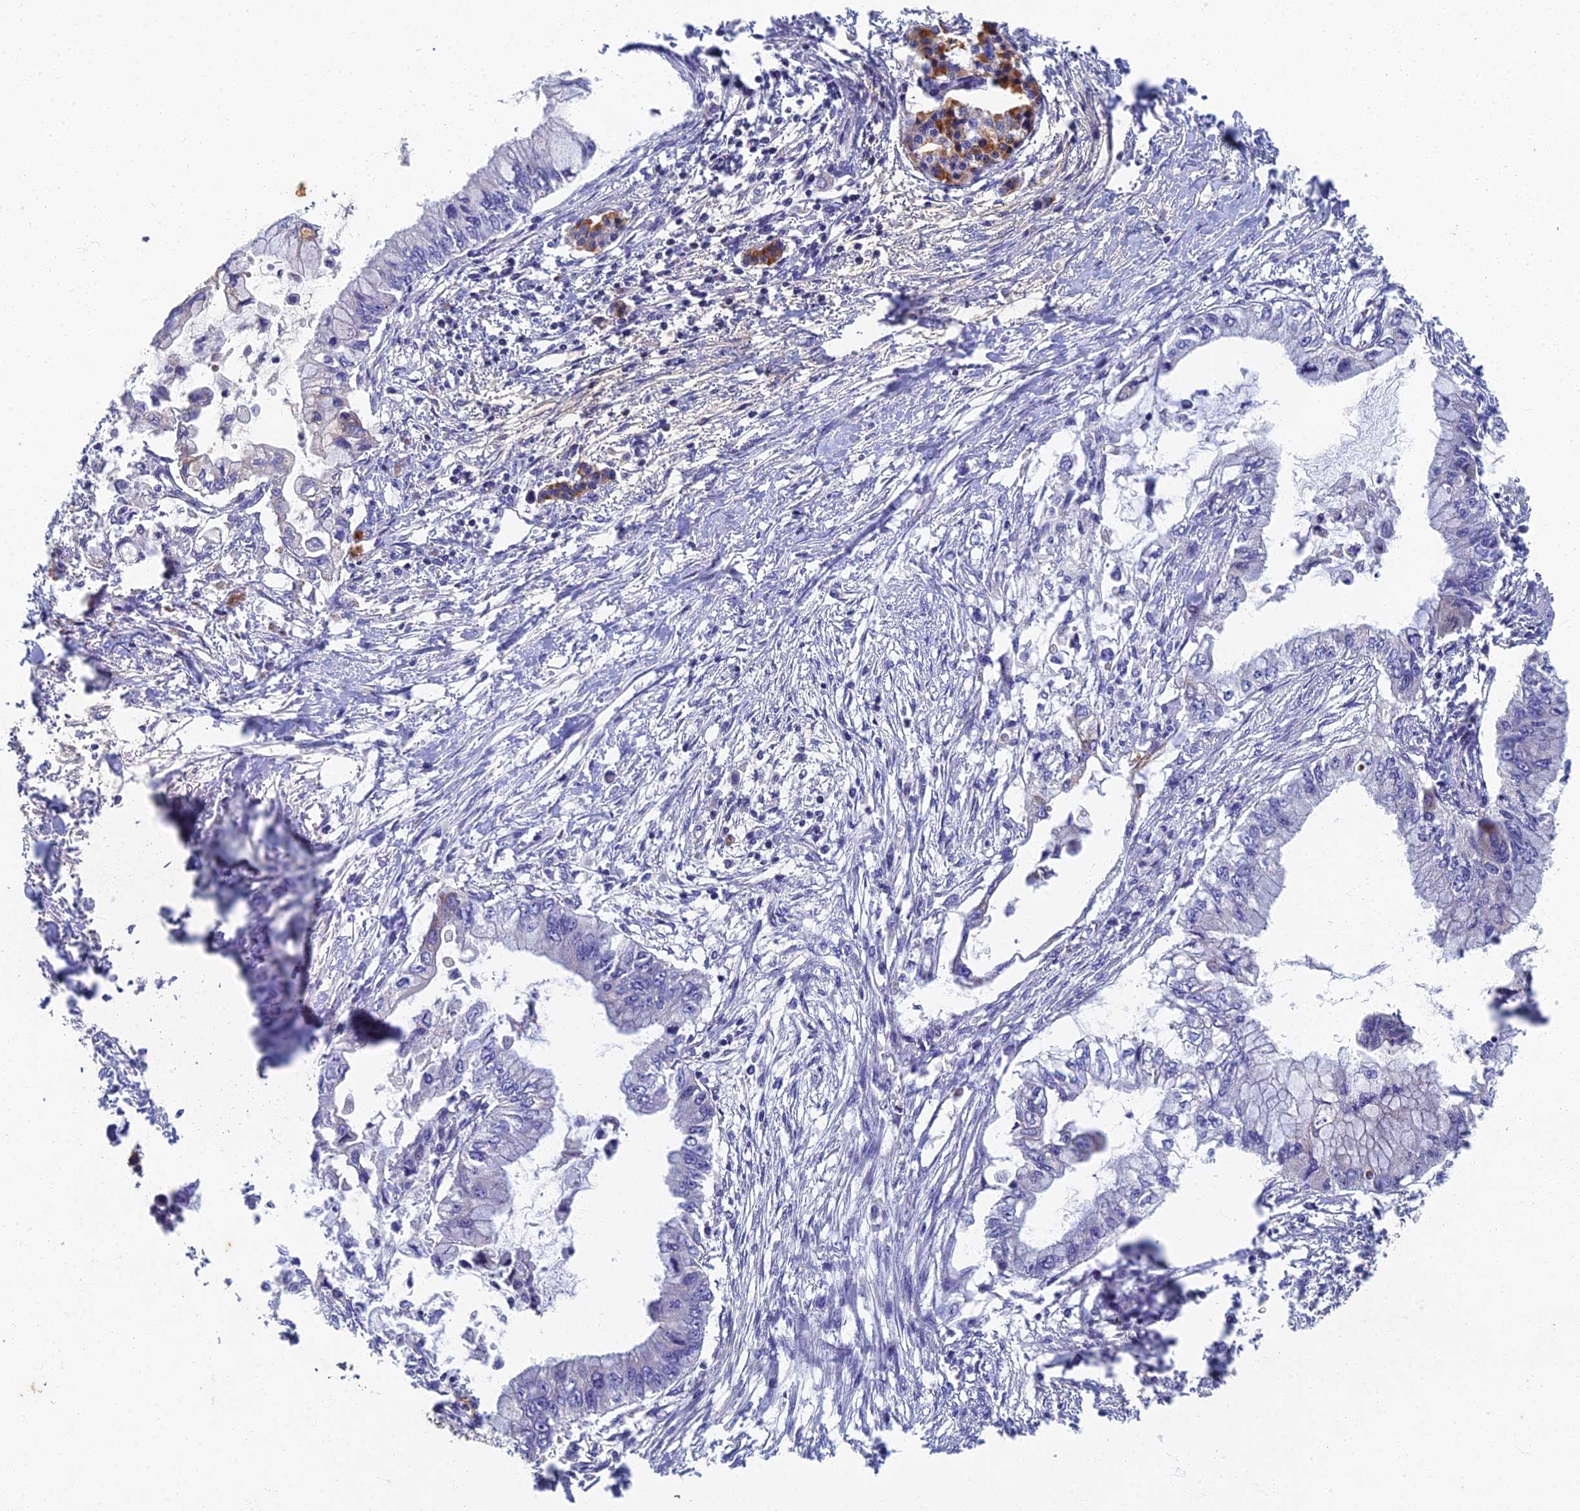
{"staining": {"intensity": "negative", "quantity": "none", "location": "none"}, "tissue": "pancreatic cancer", "cell_type": "Tumor cells", "image_type": "cancer", "snomed": [{"axis": "morphology", "description": "Adenocarcinoma, NOS"}, {"axis": "topography", "description": "Pancreas"}], "caption": "Photomicrograph shows no significant protein staining in tumor cells of pancreatic cancer.", "gene": "RNASEK", "patient": {"sex": "male", "age": 48}}